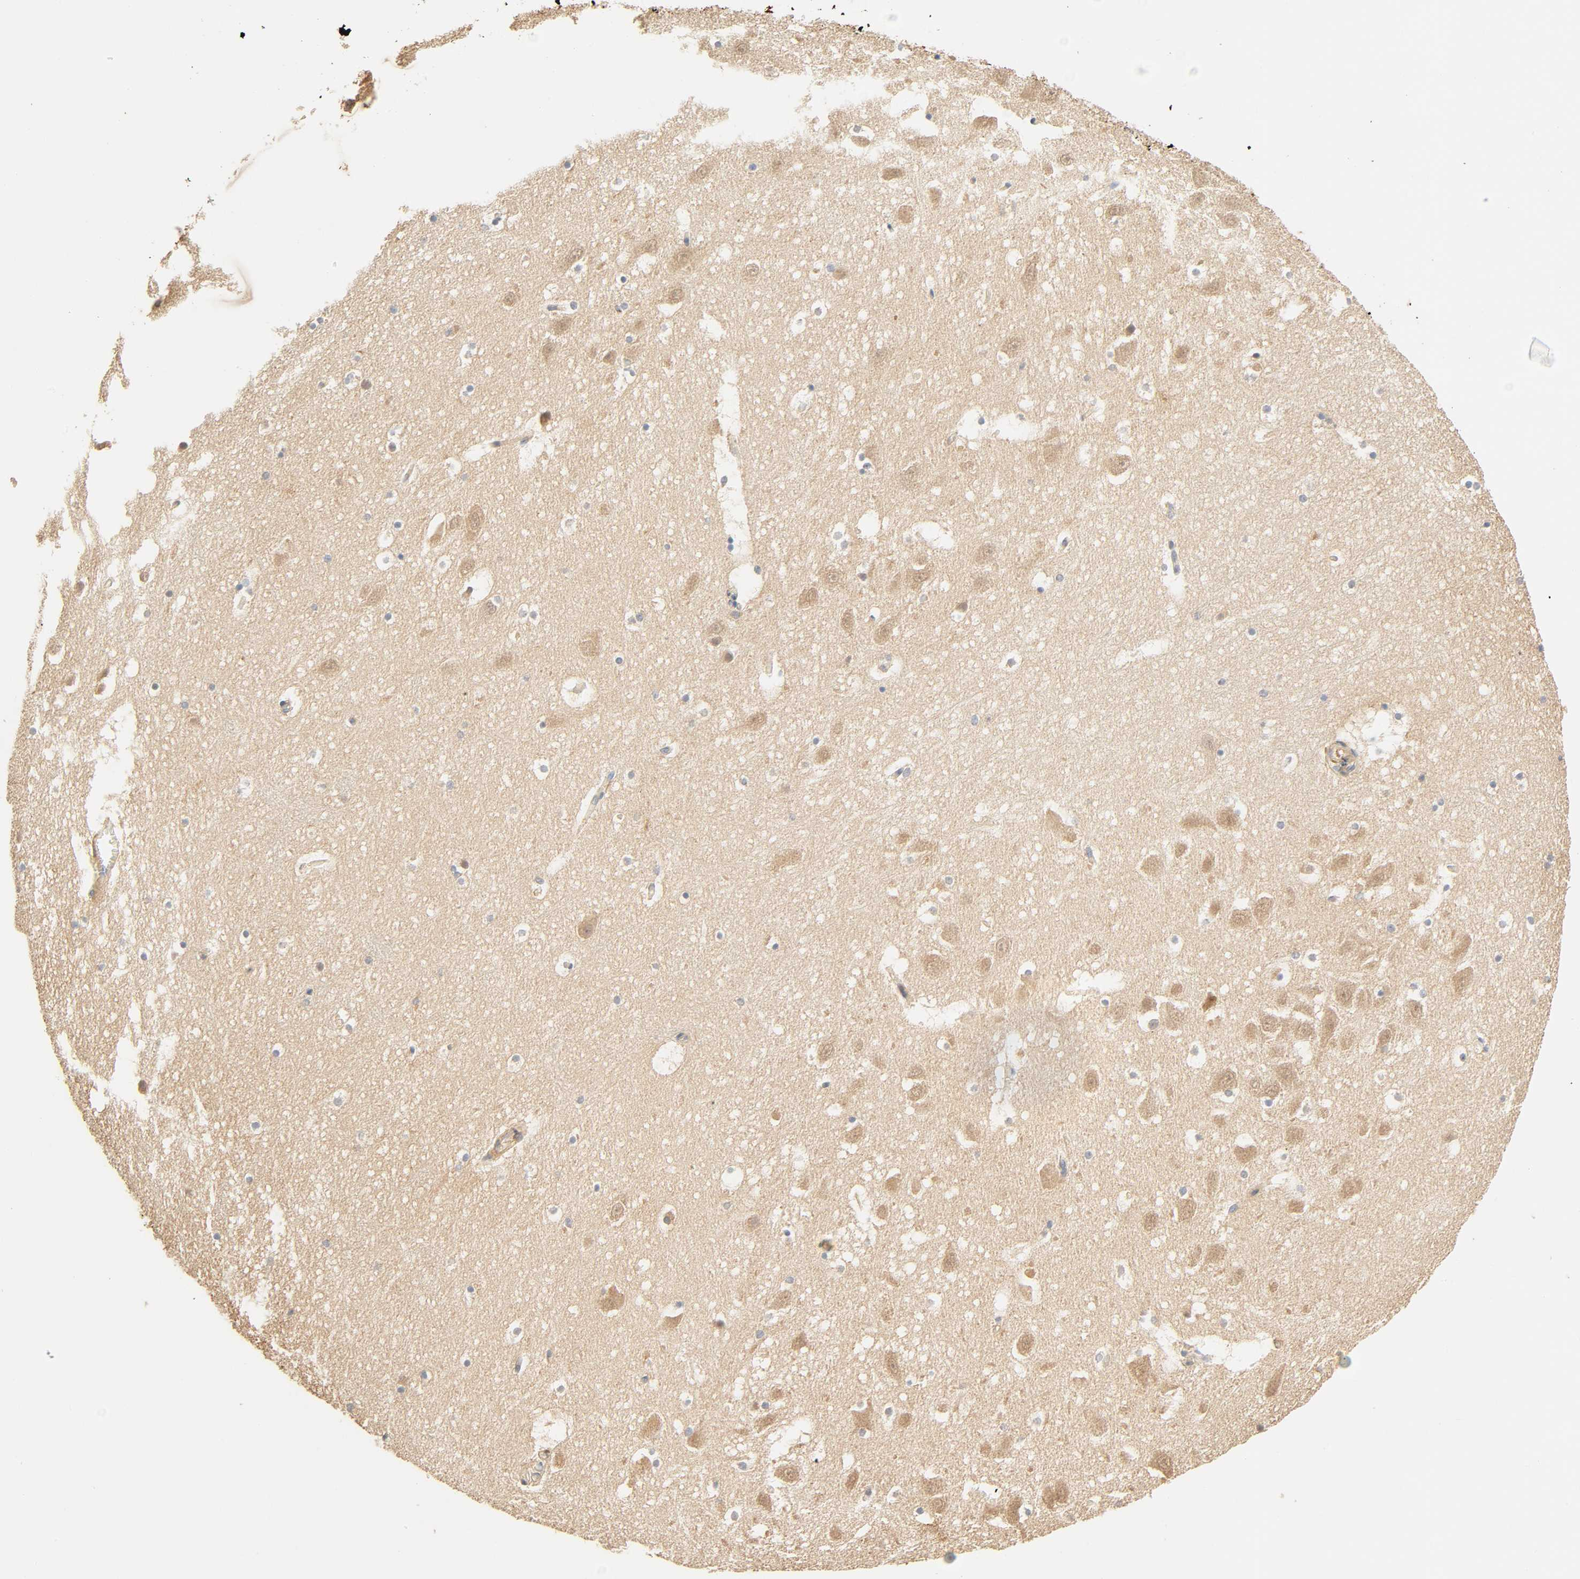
{"staining": {"intensity": "negative", "quantity": "none", "location": "none"}, "tissue": "hippocampus", "cell_type": "Glial cells", "image_type": "normal", "snomed": [{"axis": "morphology", "description": "Normal tissue, NOS"}, {"axis": "topography", "description": "Hippocampus"}], "caption": "Immunohistochemistry (IHC) photomicrograph of normal hippocampus: human hippocampus stained with DAB (3,3'-diaminobenzidine) displays no significant protein positivity in glial cells.", "gene": "CACNA1G", "patient": {"sex": "male", "age": 45}}